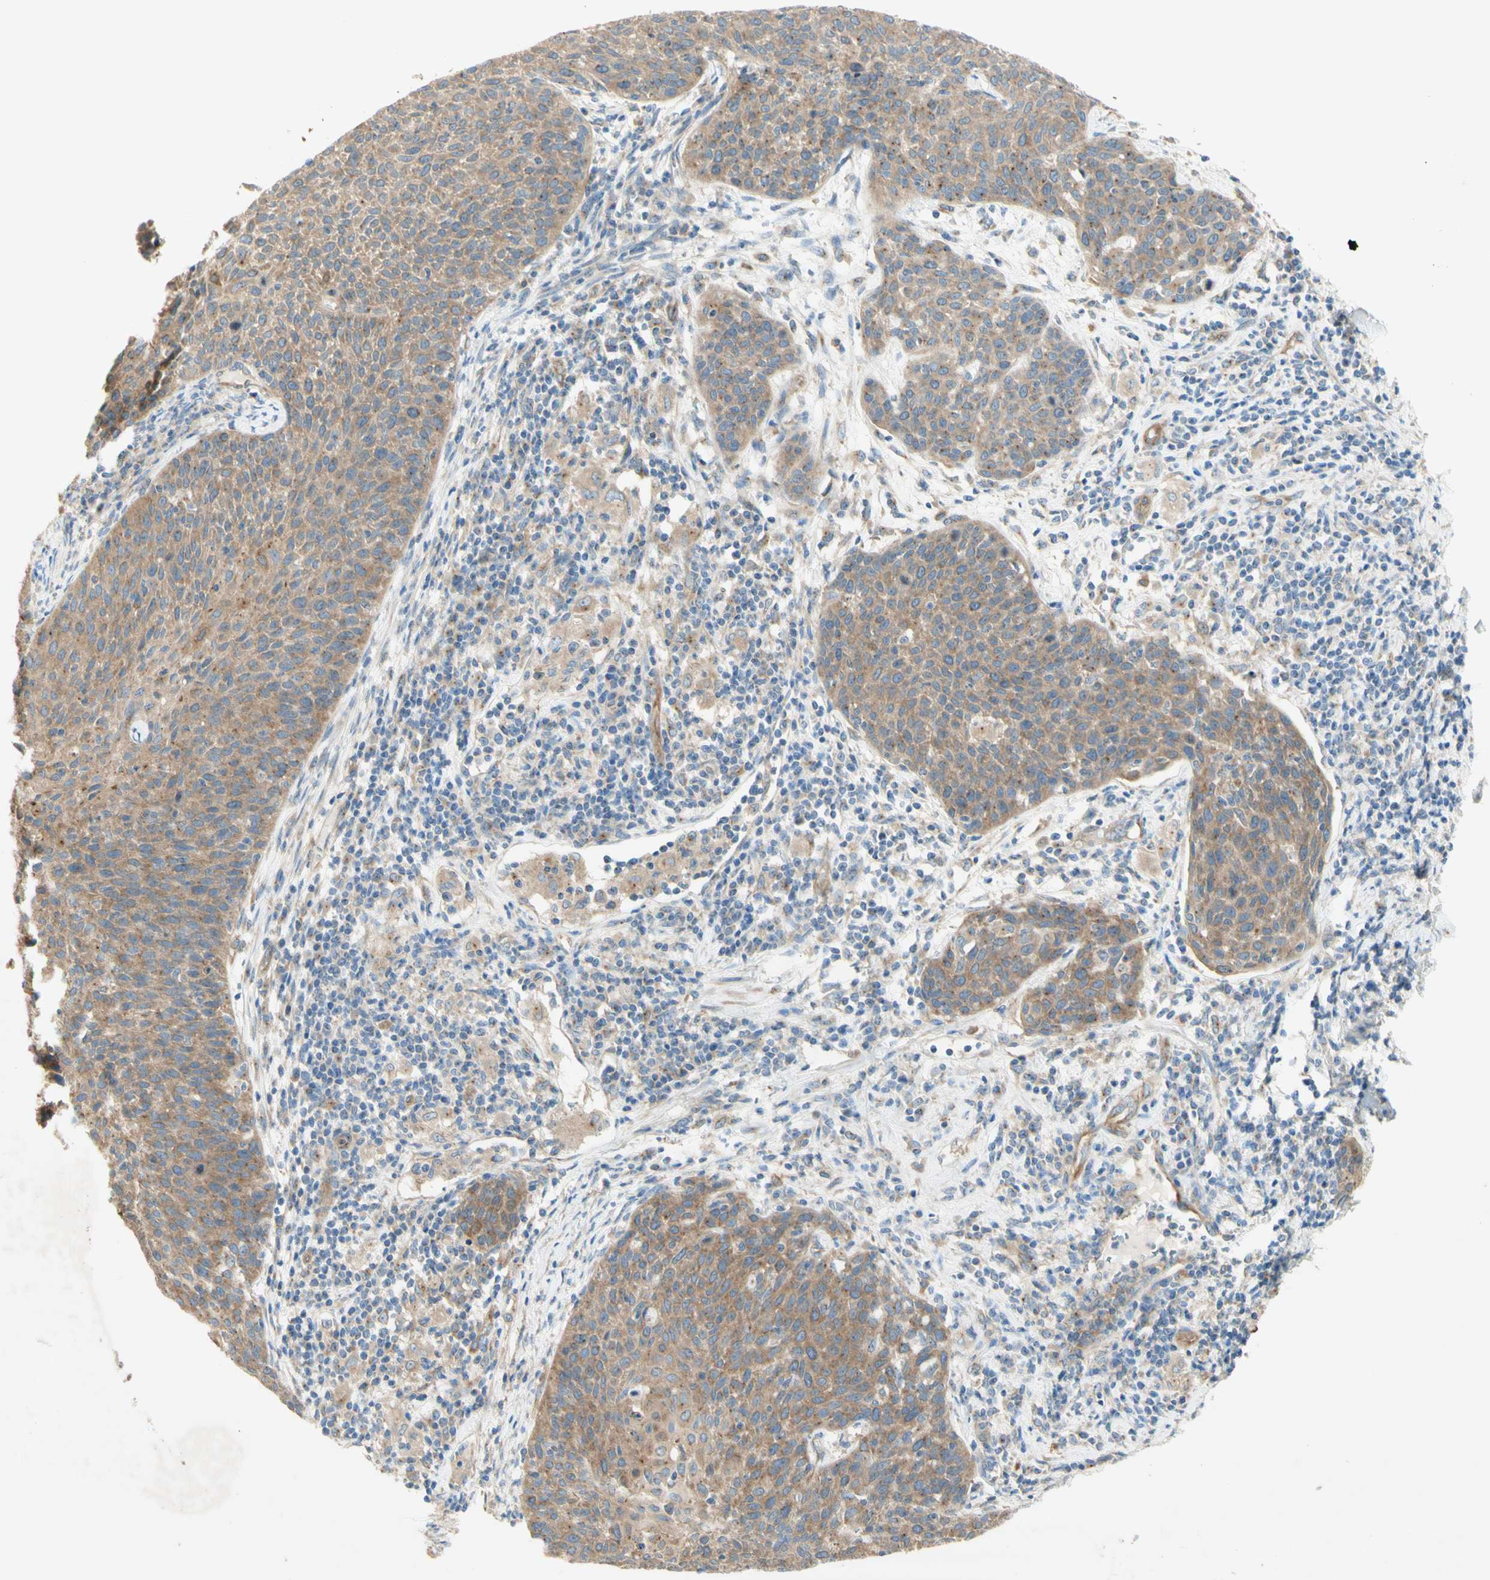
{"staining": {"intensity": "moderate", "quantity": ">75%", "location": "cytoplasmic/membranous"}, "tissue": "cervical cancer", "cell_type": "Tumor cells", "image_type": "cancer", "snomed": [{"axis": "morphology", "description": "Squamous cell carcinoma, NOS"}, {"axis": "topography", "description": "Cervix"}], "caption": "Cervical cancer stained with a protein marker exhibits moderate staining in tumor cells.", "gene": "DYNC1H1", "patient": {"sex": "female", "age": 38}}